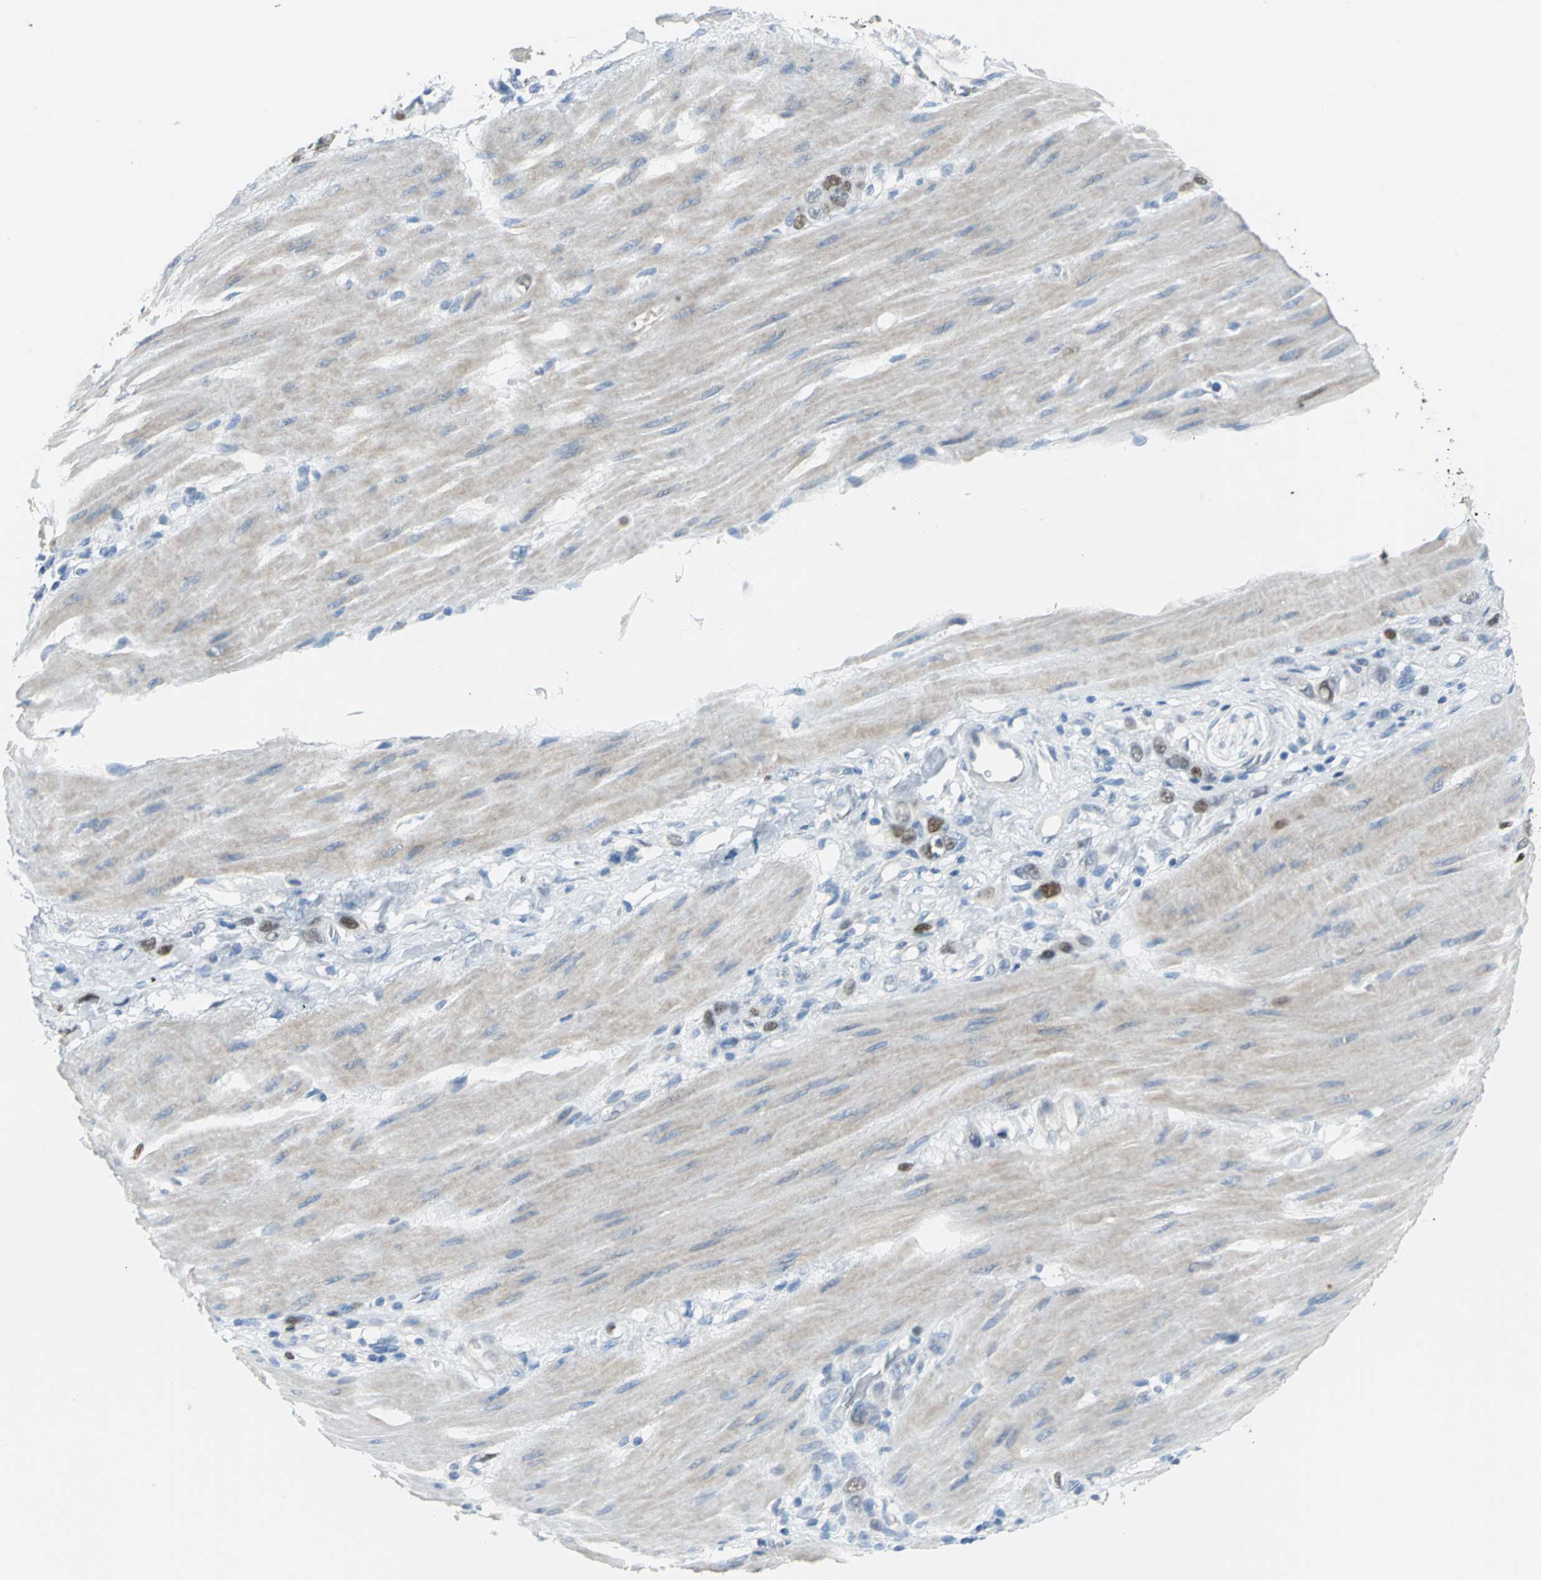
{"staining": {"intensity": "moderate", "quantity": "25%-75%", "location": "nuclear"}, "tissue": "stomach cancer", "cell_type": "Tumor cells", "image_type": "cancer", "snomed": [{"axis": "morphology", "description": "Adenocarcinoma, NOS"}, {"axis": "topography", "description": "Stomach"}], "caption": "Tumor cells reveal moderate nuclear positivity in about 25%-75% of cells in stomach adenocarcinoma.", "gene": "MCM3", "patient": {"sex": "male", "age": 82}}